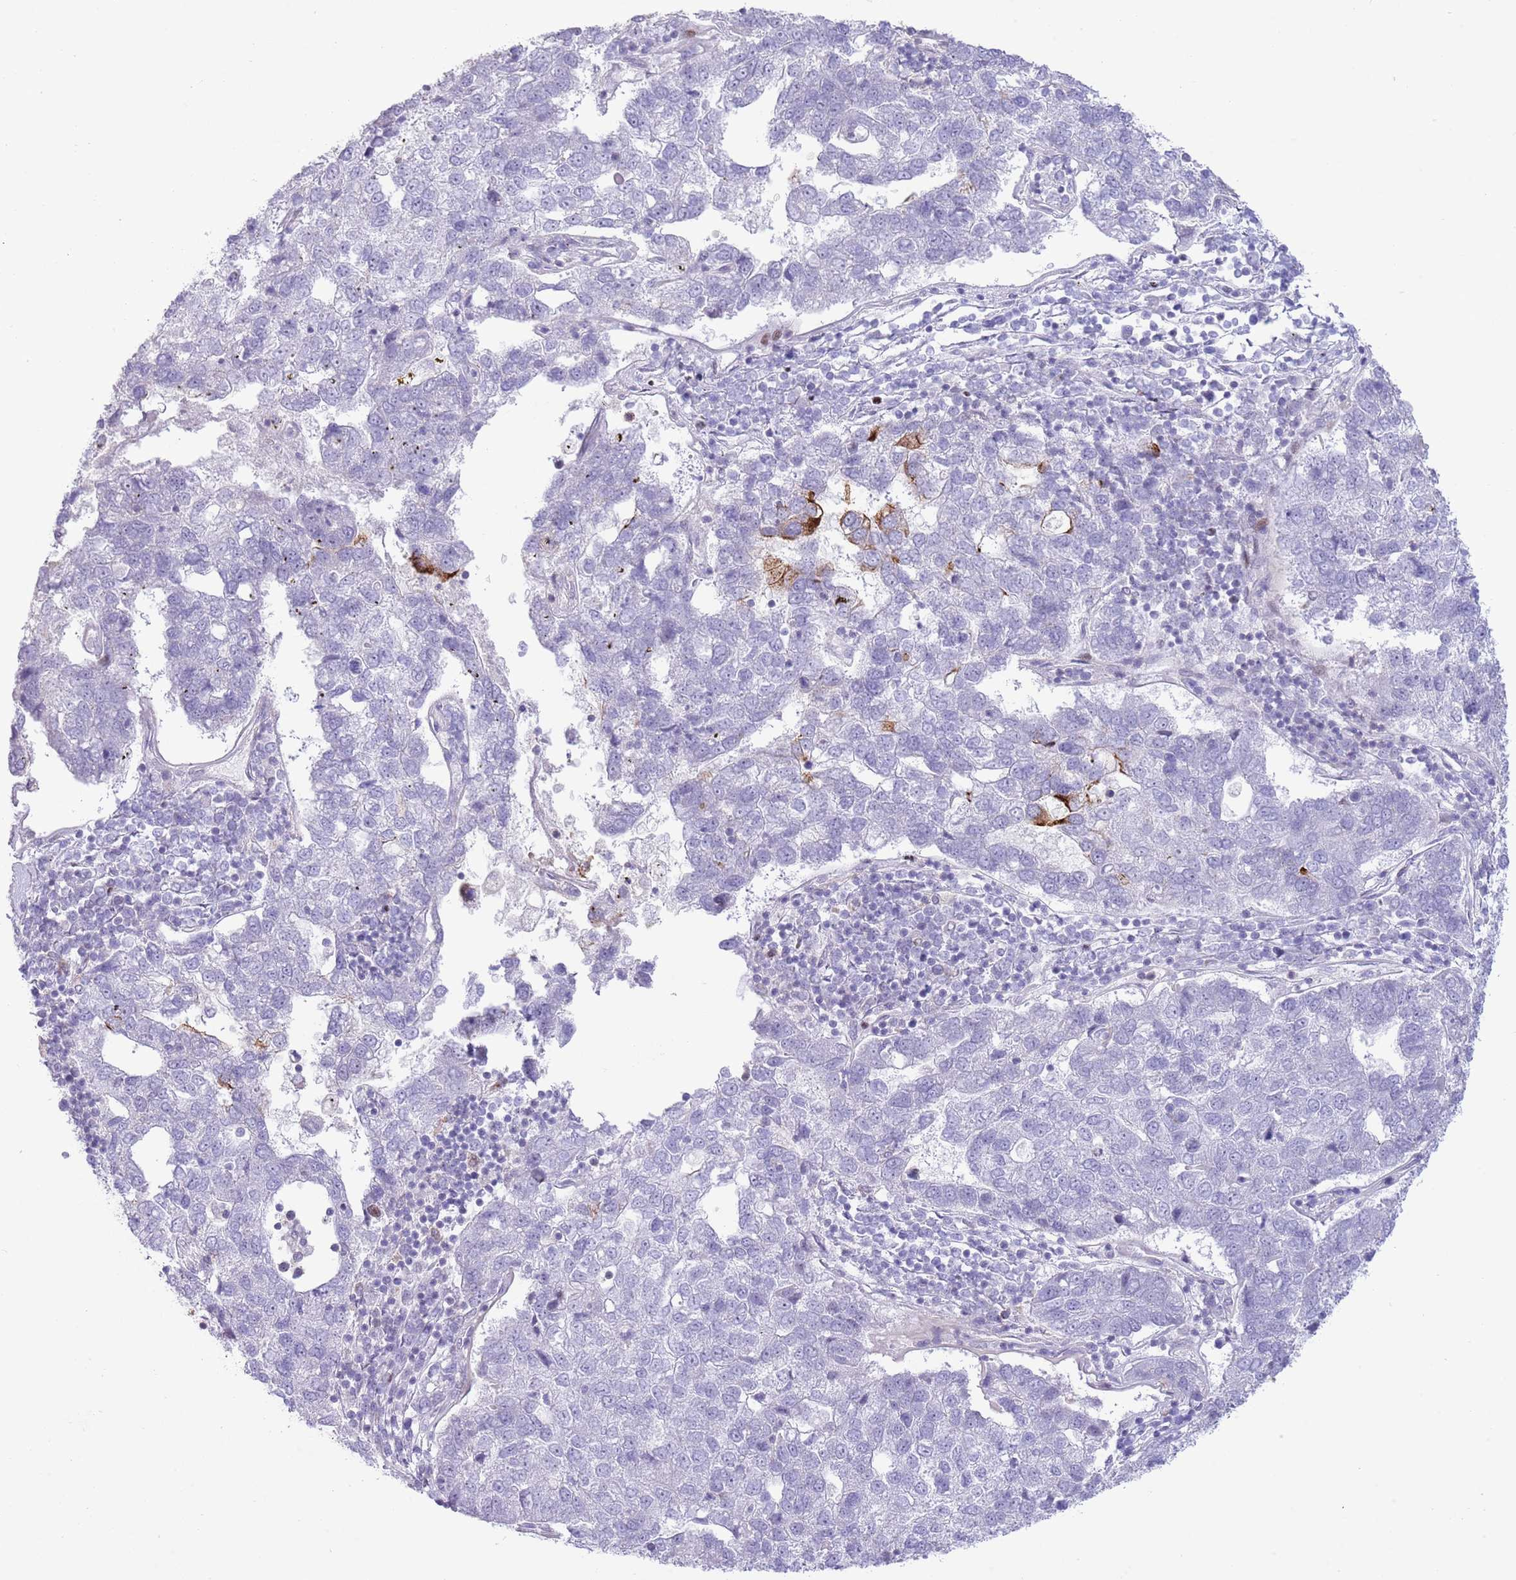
{"staining": {"intensity": "negative", "quantity": "none", "location": "none"}, "tissue": "pancreatic cancer", "cell_type": "Tumor cells", "image_type": "cancer", "snomed": [{"axis": "morphology", "description": "Adenocarcinoma, NOS"}, {"axis": "topography", "description": "Pancreas"}], "caption": "This is an immunohistochemistry (IHC) image of pancreatic cancer. There is no staining in tumor cells.", "gene": "ANO8", "patient": {"sex": "female", "age": 61}}